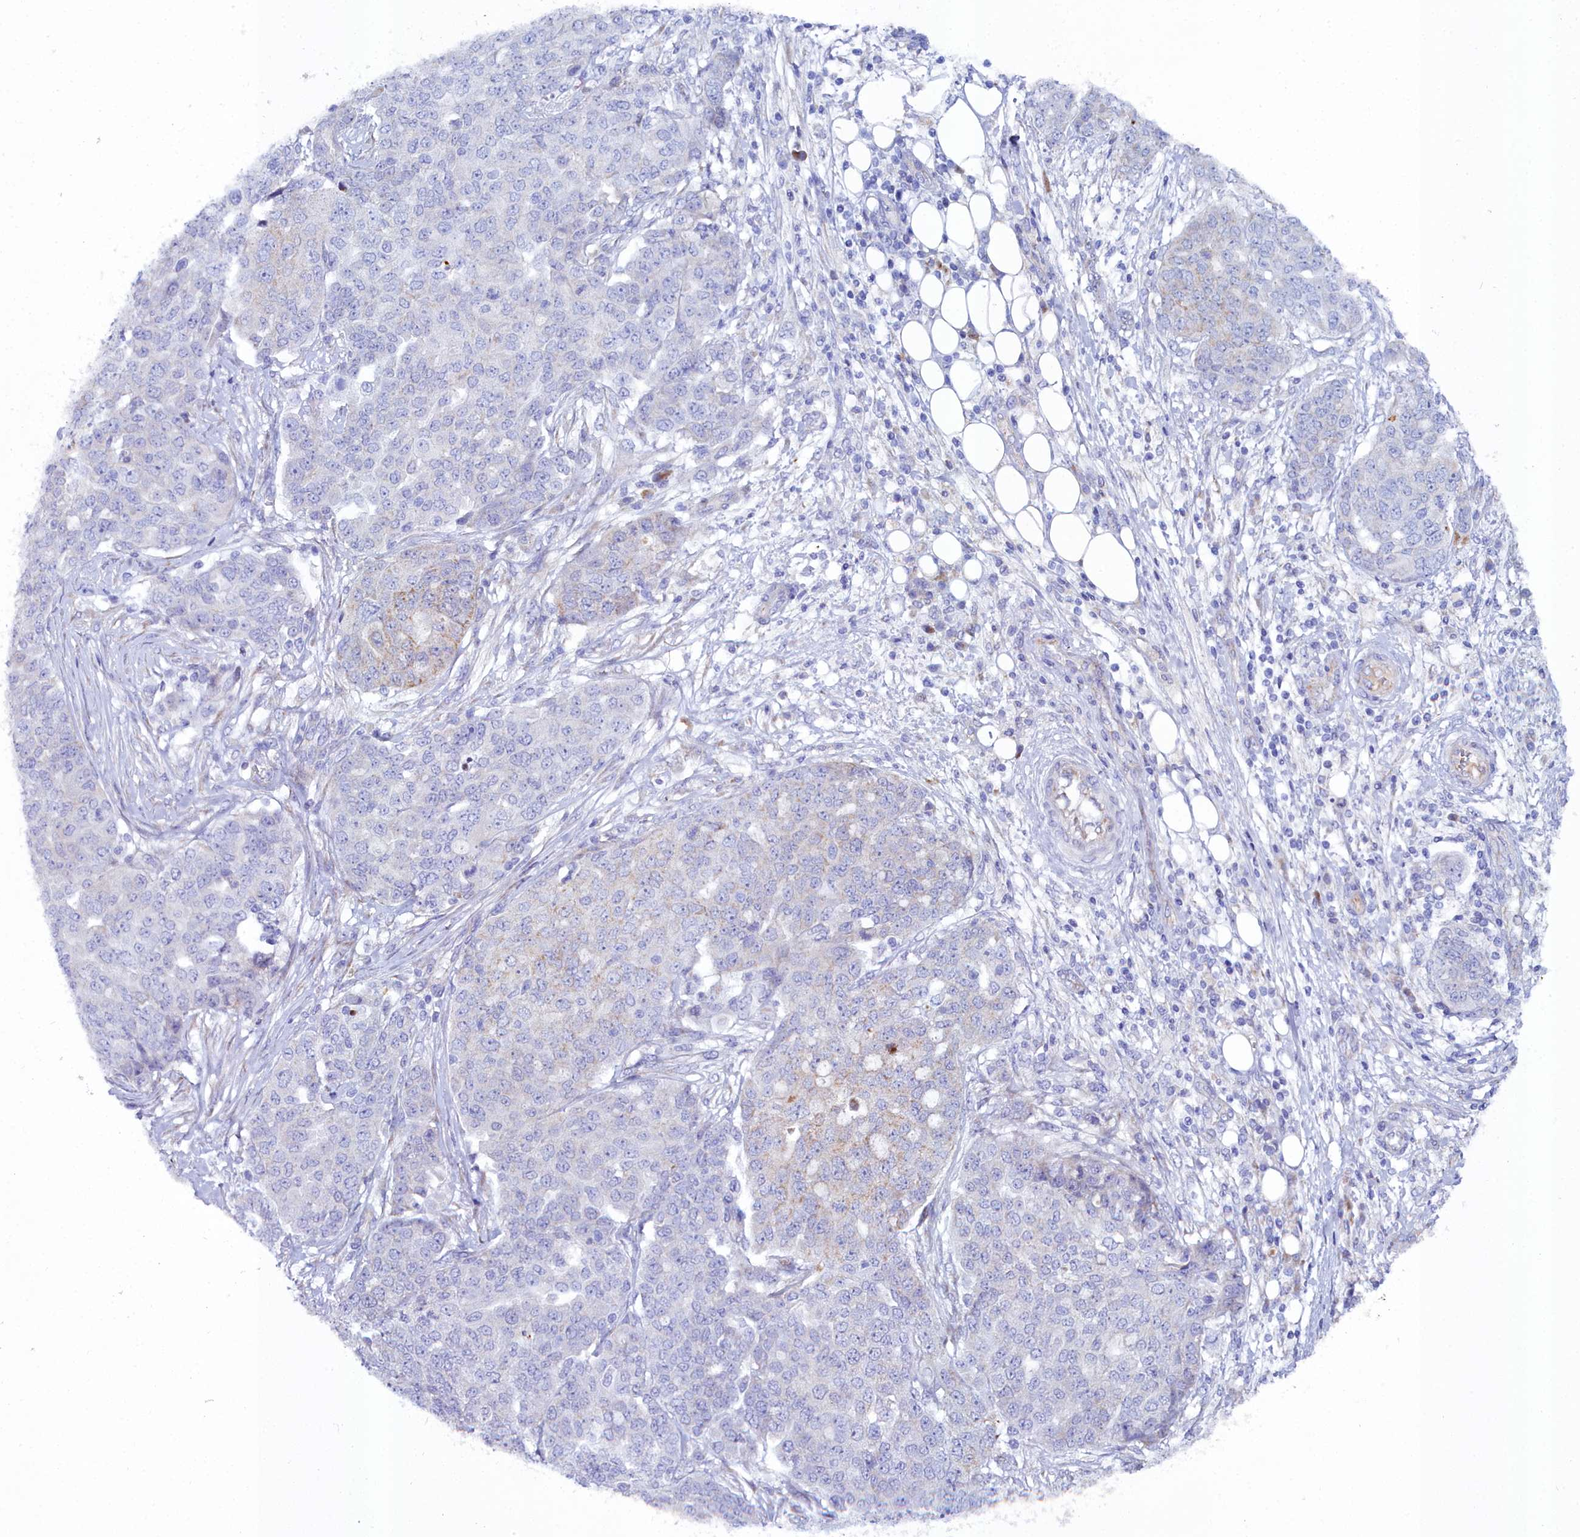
{"staining": {"intensity": "negative", "quantity": "none", "location": "none"}, "tissue": "ovarian cancer", "cell_type": "Tumor cells", "image_type": "cancer", "snomed": [{"axis": "morphology", "description": "Cystadenocarcinoma, serous, NOS"}, {"axis": "topography", "description": "Soft tissue"}, {"axis": "topography", "description": "Ovary"}], "caption": "Histopathology image shows no protein expression in tumor cells of ovarian cancer (serous cystadenocarcinoma) tissue.", "gene": "SLC49A3", "patient": {"sex": "female", "age": 57}}